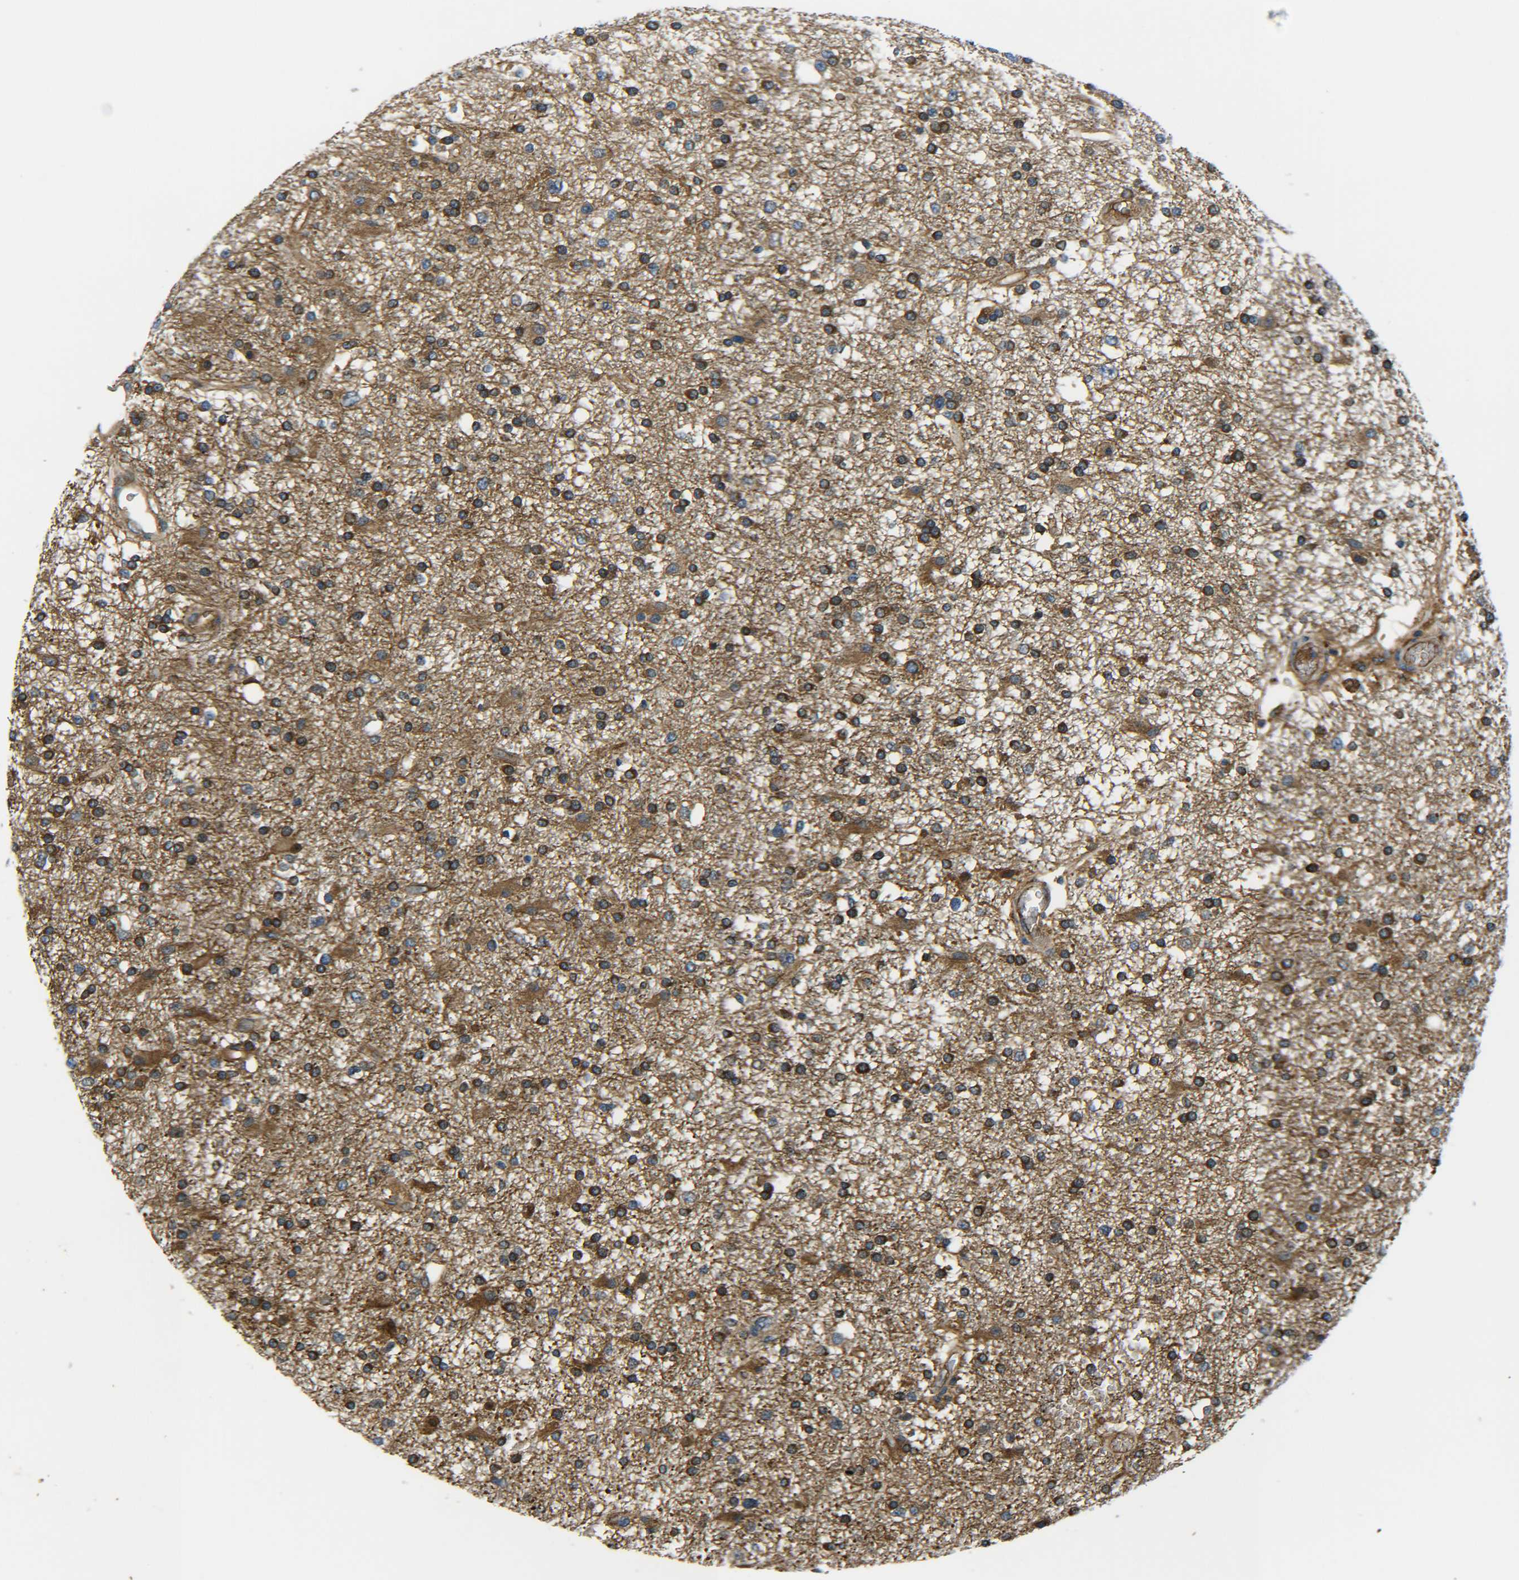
{"staining": {"intensity": "strong", "quantity": "25%-75%", "location": "cytoplasmic/membranous"}, "tissue": "glioma", "cell_type": "Tumor cells", "image_type": "cancer", "snomed": [{"axis": "morphology", "description": "Glioma, malignant, High grade"}, {"axis": "topography", "description": "Brain"}], "caption": "A high-resolution micrograph shows immunohistochemistry staining of glioma, which demonstrates strong cytoplasmic/membranous expression in about 25%-75% of tumor cells. The staining was performed using DAB, with brown indicating positive protein expression. Nuclei are stained blue with hematoxylin.", "gene": "PREB", "patient": {"sex": "male", "age": 33}}